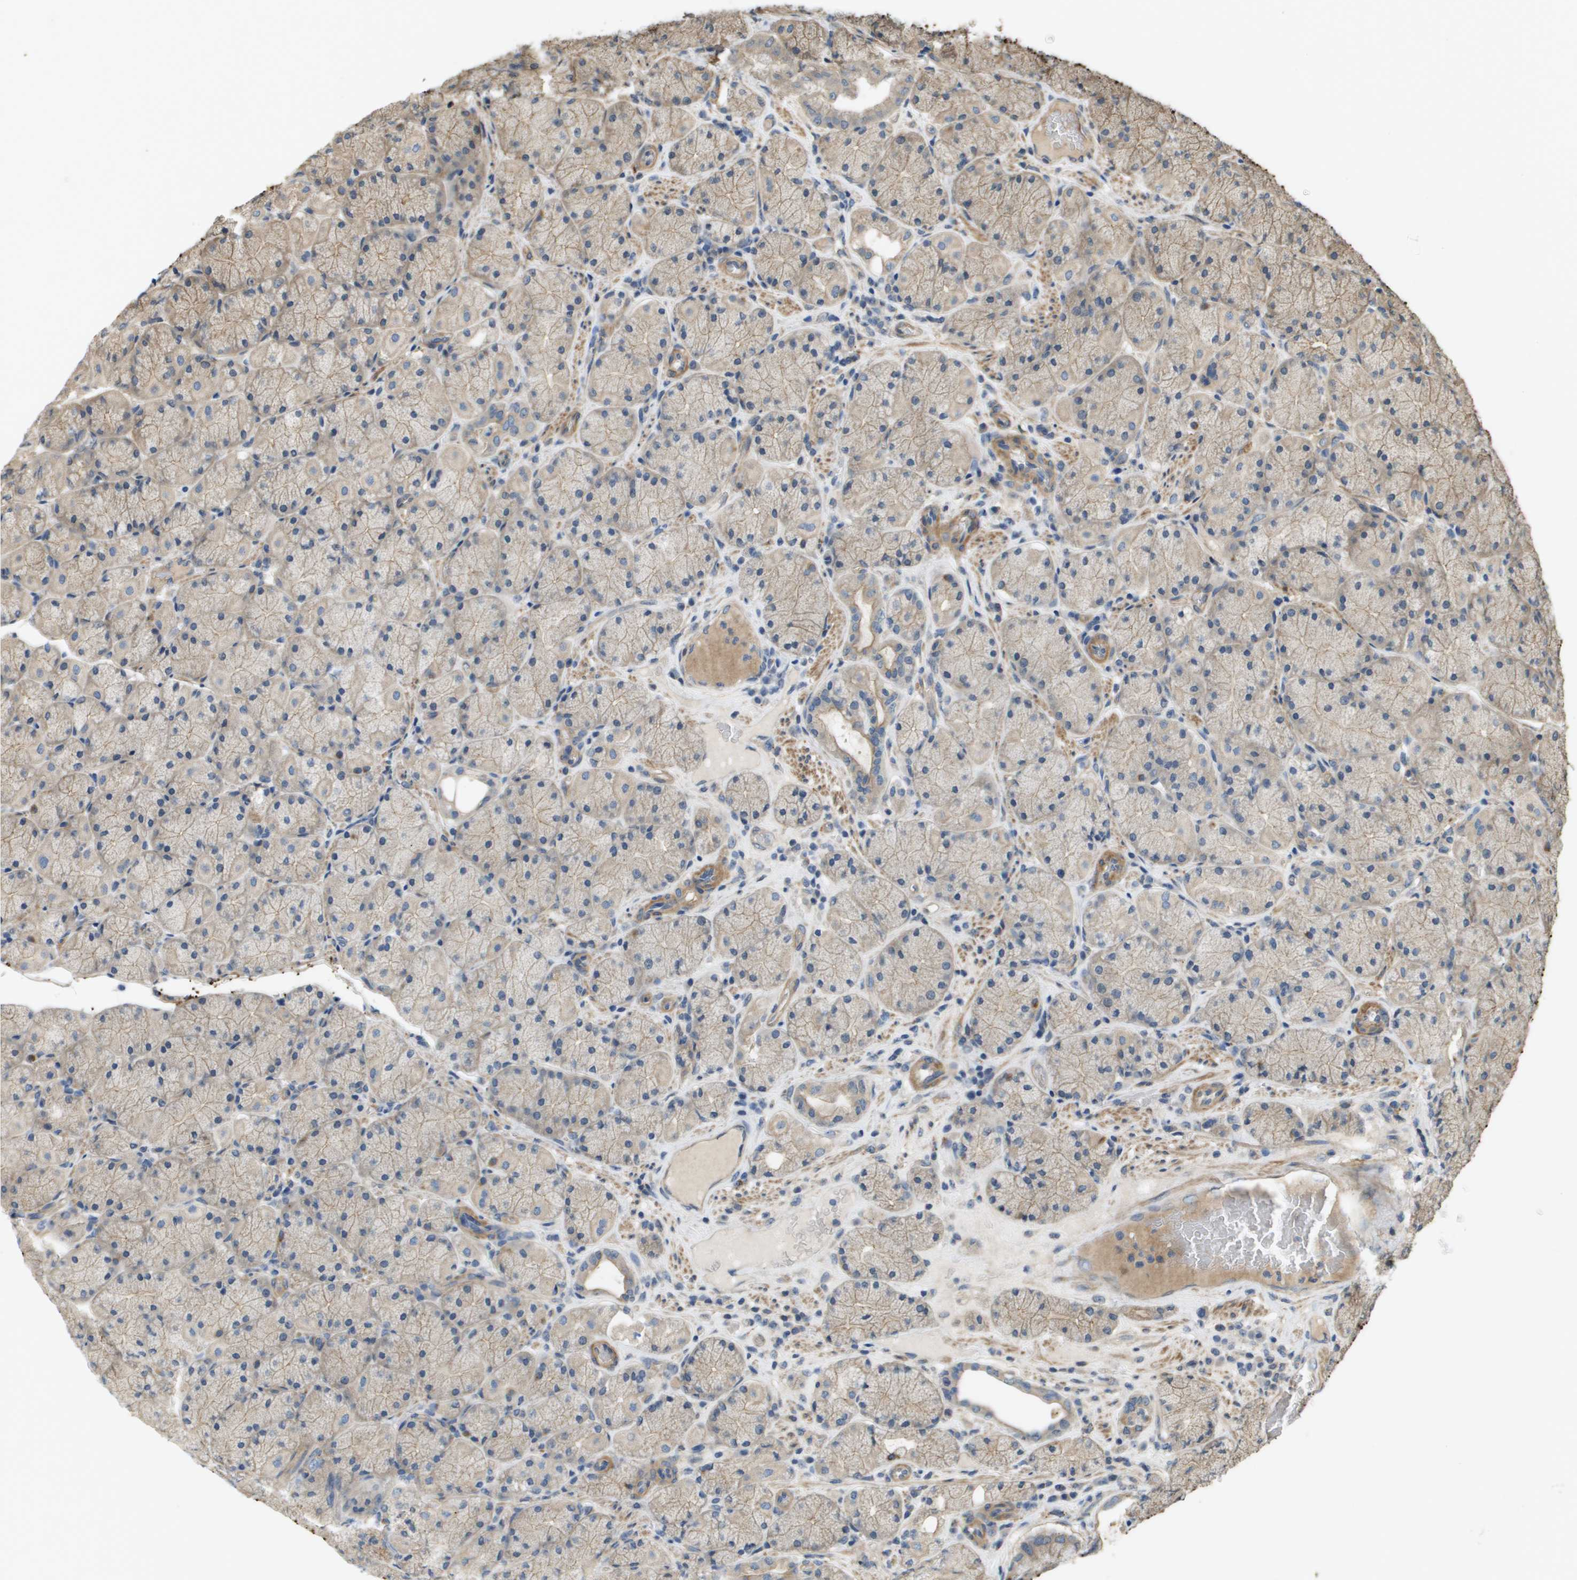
{"staining": {"intensity": "strong", "quantity": "<25%", "location": "cytoplasmic/membranous"}, "tissue": "stomach", "cell_type": "Glandular cells", "image_type": "normal", "snomed": [{"axis": "morphology", "description": "Normal tissue, NOS"}, {"axis": "morphology", "description": "Carcinoid, malignant, NOS"}, {"axis": "topography", "description": "Stomach, upper"}], "caption": "The micrograph demonstrates a brown stain indicating the presence of a protein in the cytoplasmic/membranous of glandular cells in stomach. (DAB IHC, brown staining for protein, blue staining for nuclei).", "gene": "KRT23", "patient": {"sex": "male", "age": 39}}